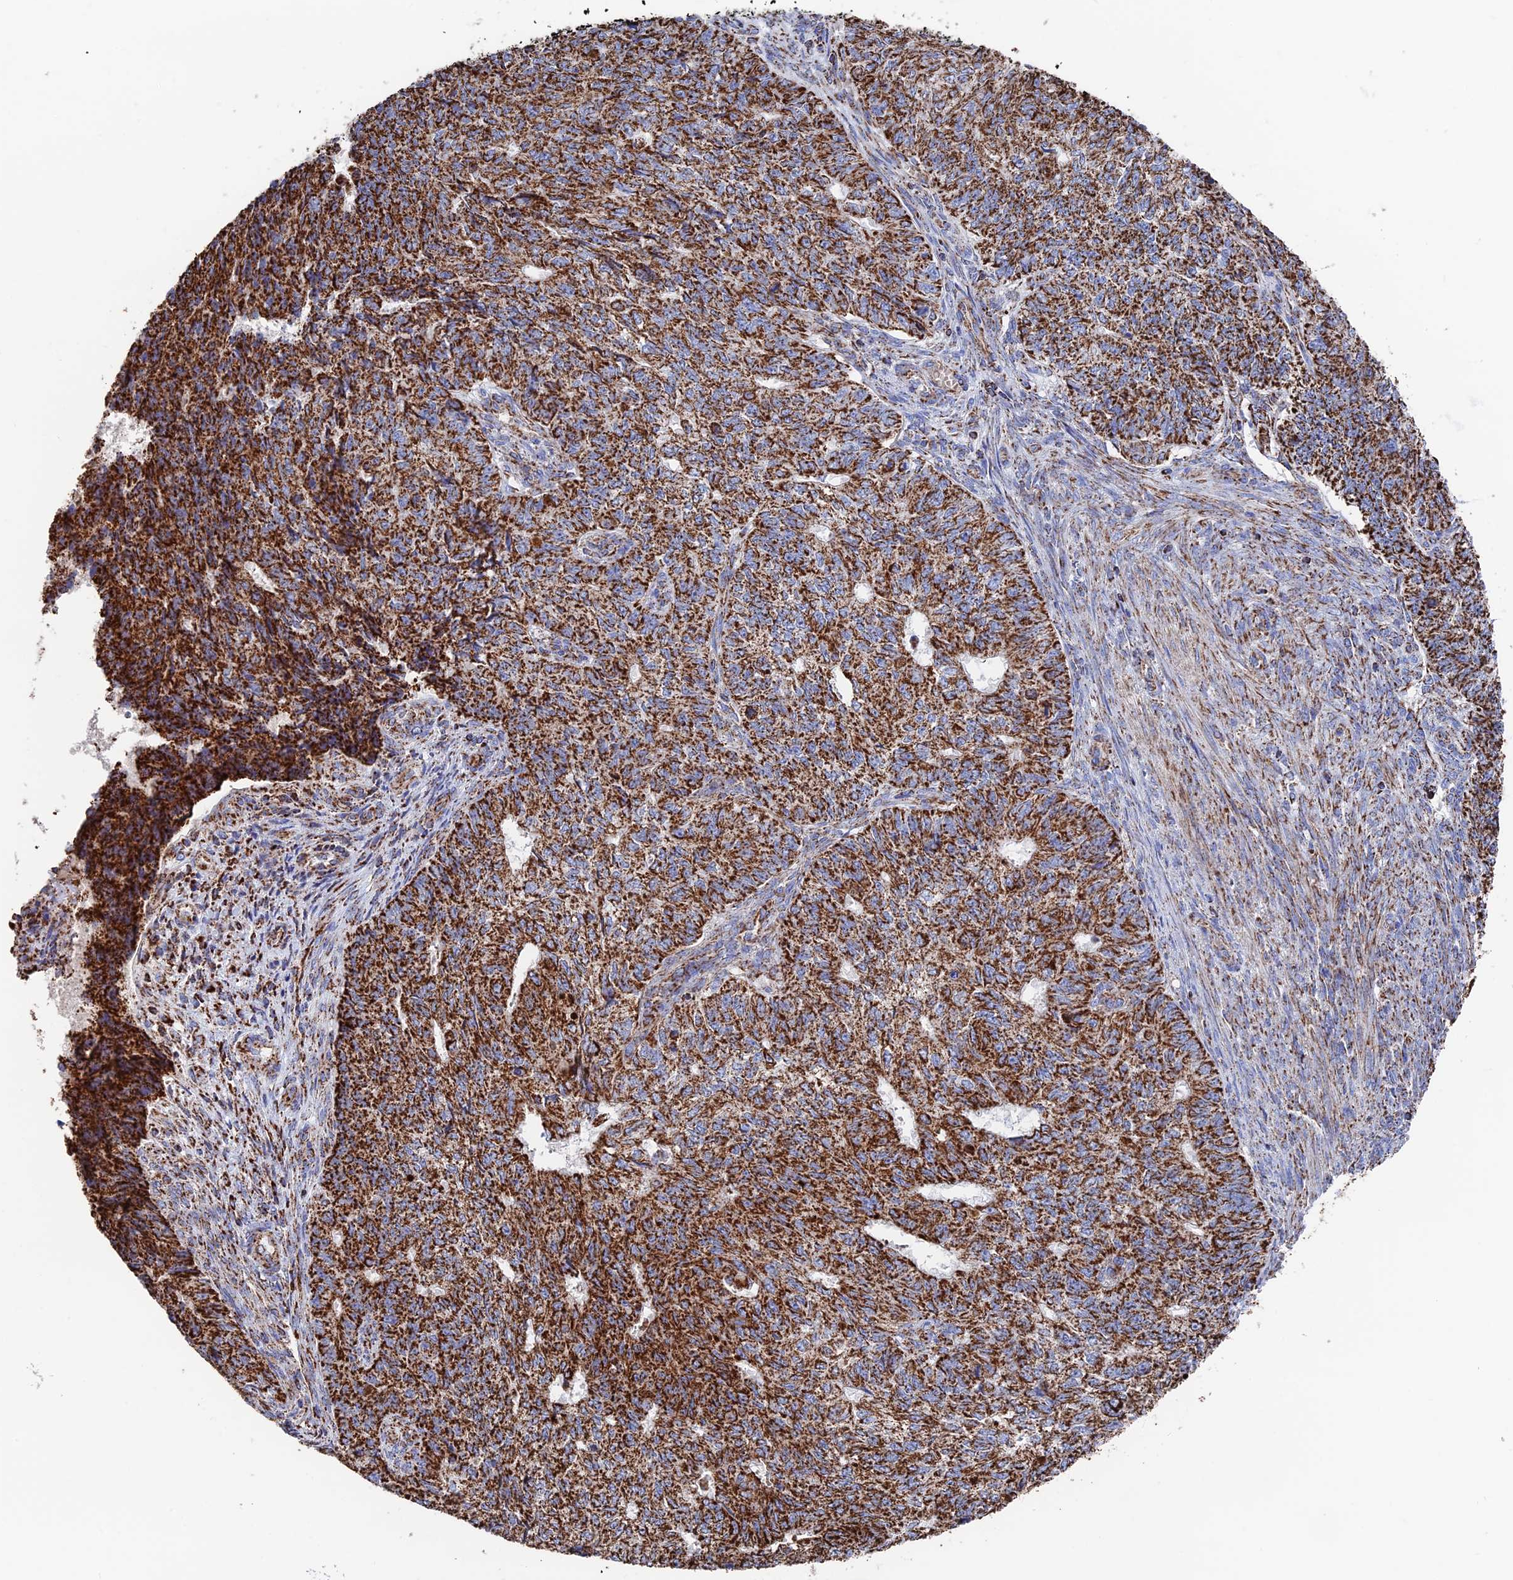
{"staining": {"intensity": "strong", "quantity": ">75%", "location": "cytoplasmic/membranous"}, "tissue": "endometrial cancer", "cell_type": "Tumor cells", "image_type": "cancer", "snomed": [{"axis": "morphology", "description": "Adenocarcinoma, NOS"}, {"axis": "topography", "description": "Endometrium"}], "caption": "Immunohistochemistry (IHC) staining of endometrial cancer, which demonstrates high levels of strong cytoplasmic/membranous expression in approximately >75% of tumor cells indicating strong cytoplasmic/membranous protein staining. The staining was performed using DAB (brown) for protein detection and nuclei were counterstained in hematoxylin (blue).", "gene": "HAUS8", "patient": {"sex": "female", "age": 32}}